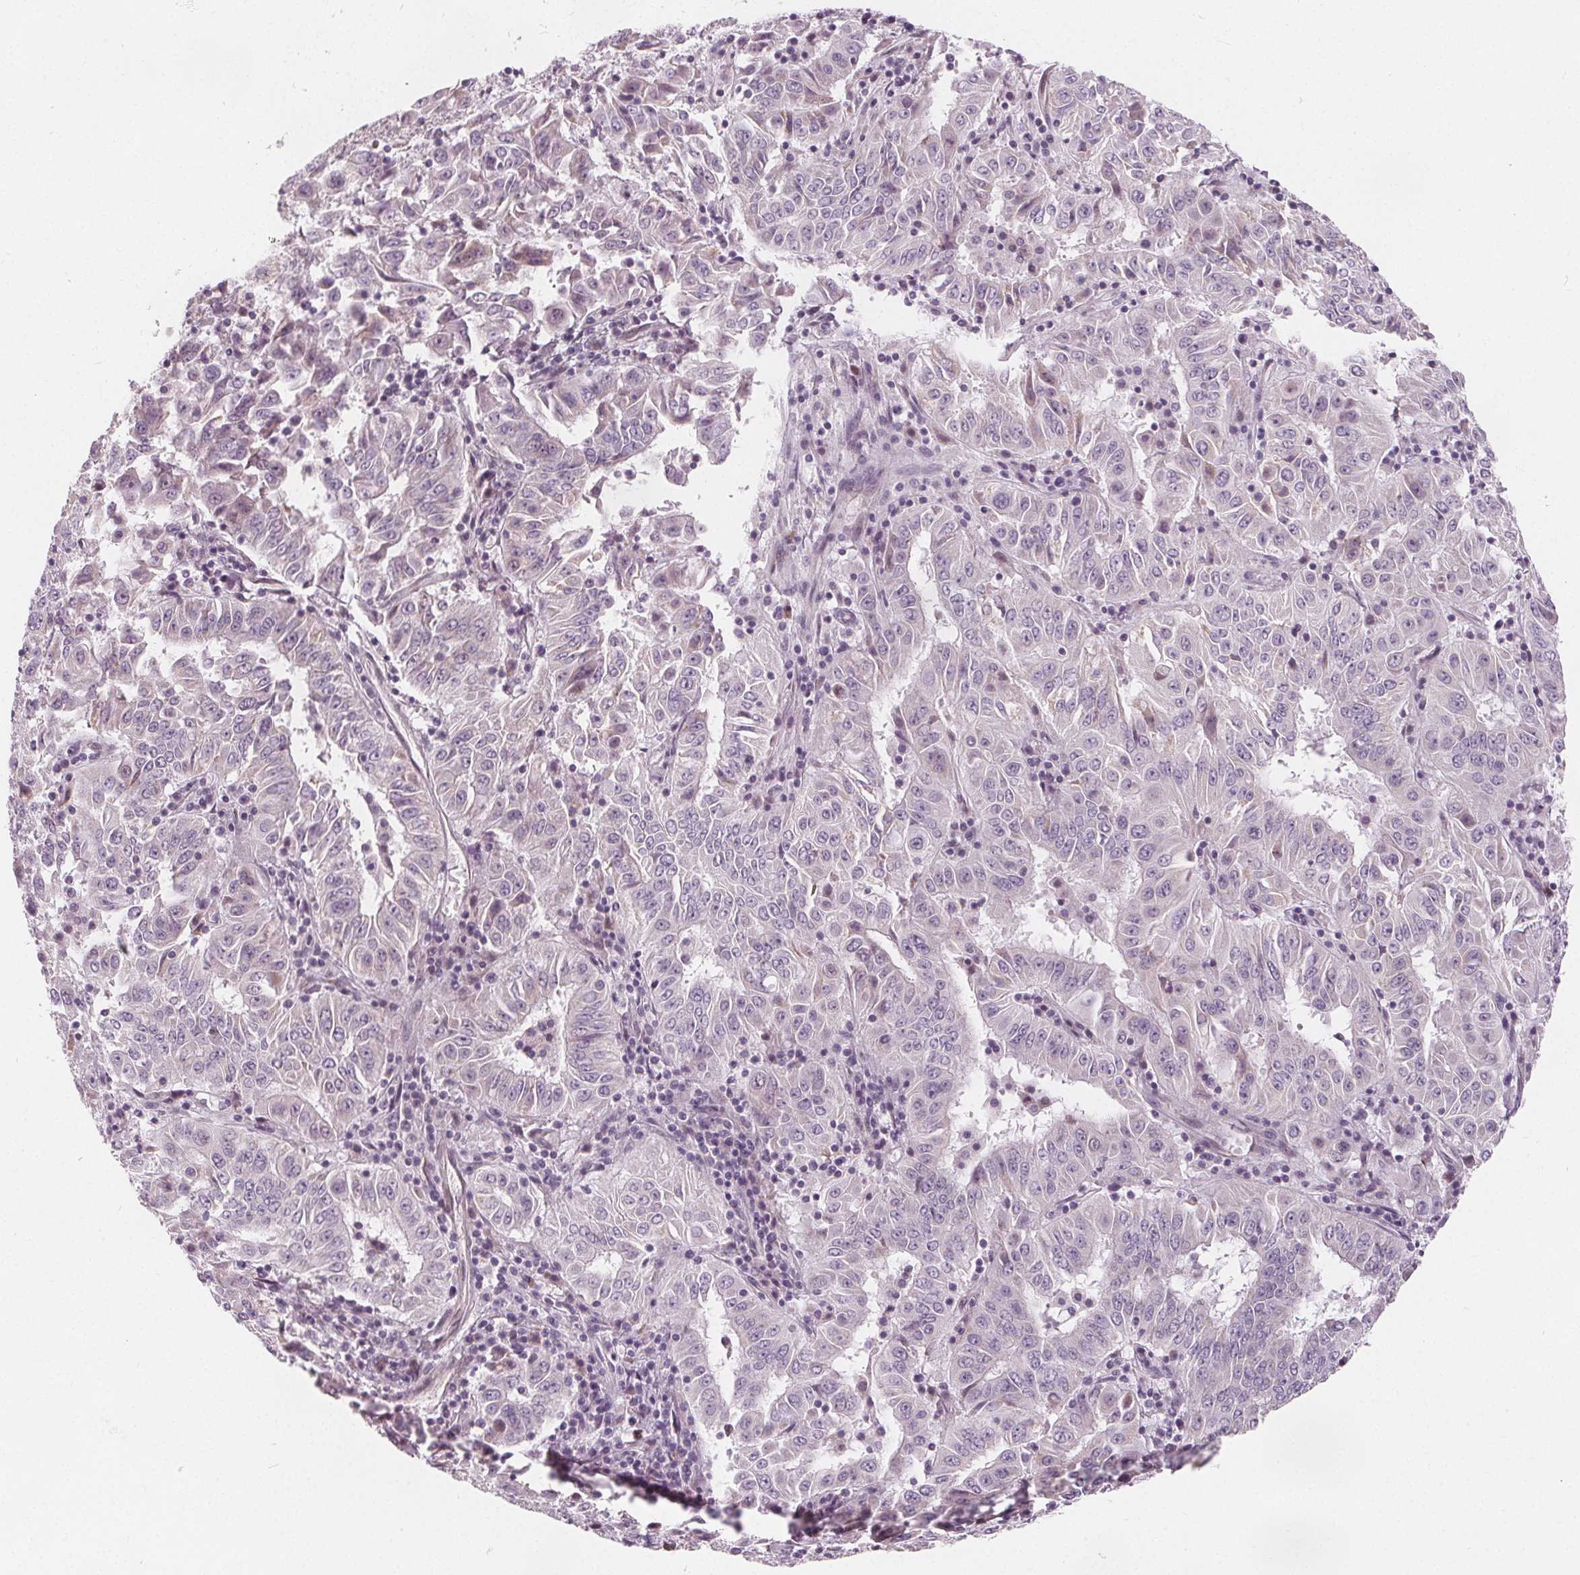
{"staining": {"intensity": "negative", "quantity": "none", "location": "none"}, "tissue": "pancreatic cancer", "cell_type": "Tumor cells", "image_type": "cancer", "snomed": [{"axis": "morphology", "description": "Adenocarcinoma, NOS"}, {"axis": "topography", "description": "Pancreas"}], "caption": "This is an immunohistochemistry micrograph of human pancreatic cancer (adenocarcinoma). There is no staining in tumor cells.", "gene": "NUP210L", "patient": {"sex": "male", "age": 63}}